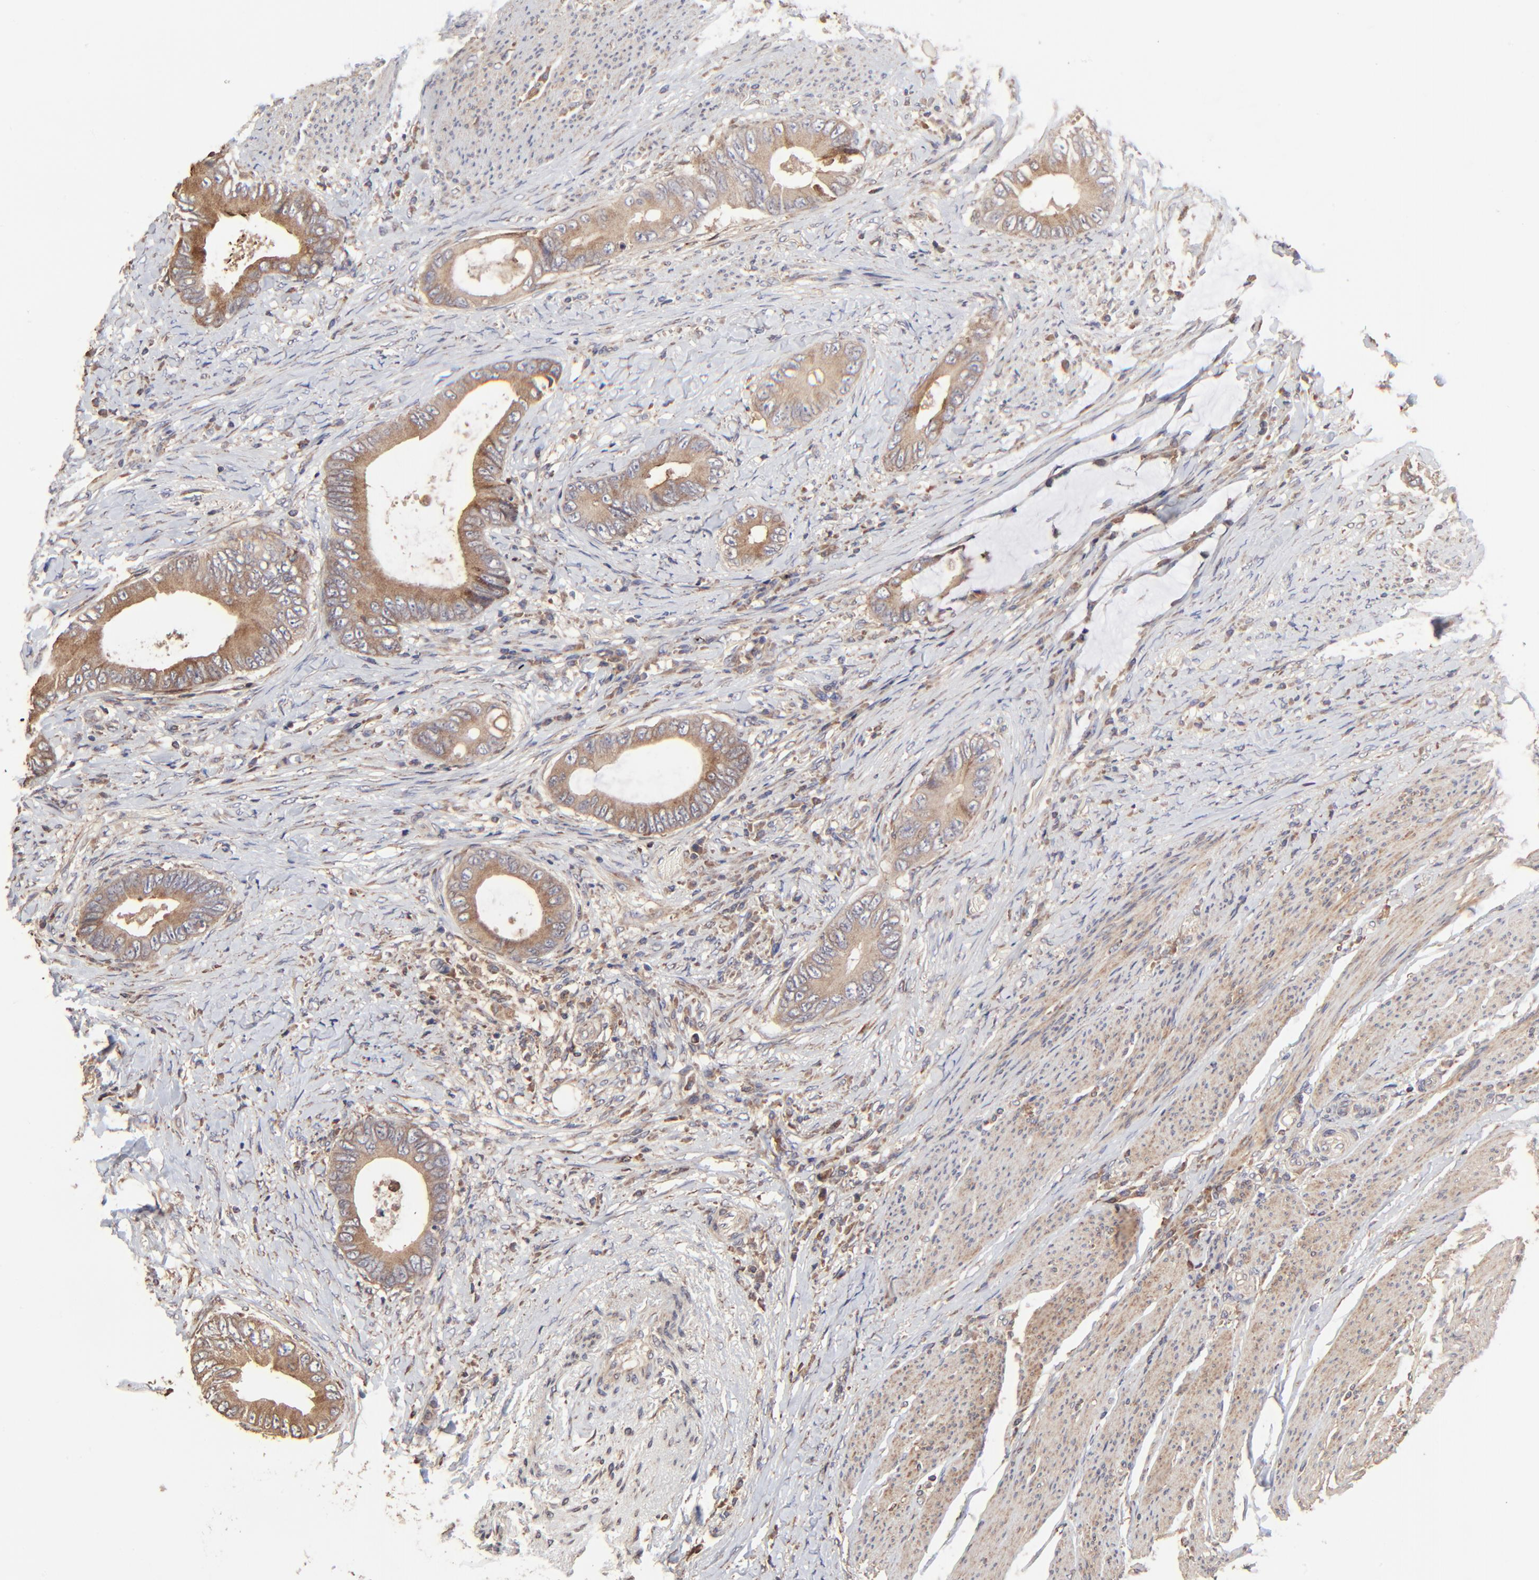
{"staining": {"intensity": "moderate", "quantity": ">75%", "location": "cytoplasmic/membranous"}, "tissue": "colorectal cancer", "cell_type": "Tumor cells", "image_type": "cancer", "snomed": [{"axis": "morphology", "description": "Normal tissue, NOS"}, {"axis": "morphology", "description": "Adenocarcinoma, NOS"}, {"axis": "topography", "description": "Rectum"}, {"axis": "topography", "description": "Peripheral nerve tissue"}], "caption": "Immunohistochemistry (IHC) staining of colorectal cancer, which demonstrates medium levels of moderate cytoplasmic/membranous expression in approximately >75% of tumor cells indicating moderate cytoplasmic/membranous protein positivity. The staining was performed using DAB (brown) for protein detection and nuclei were counterstained in hematoxylin (blue).", "gene": "ELP2", "patient": {"sex": "female", "age": 77}}